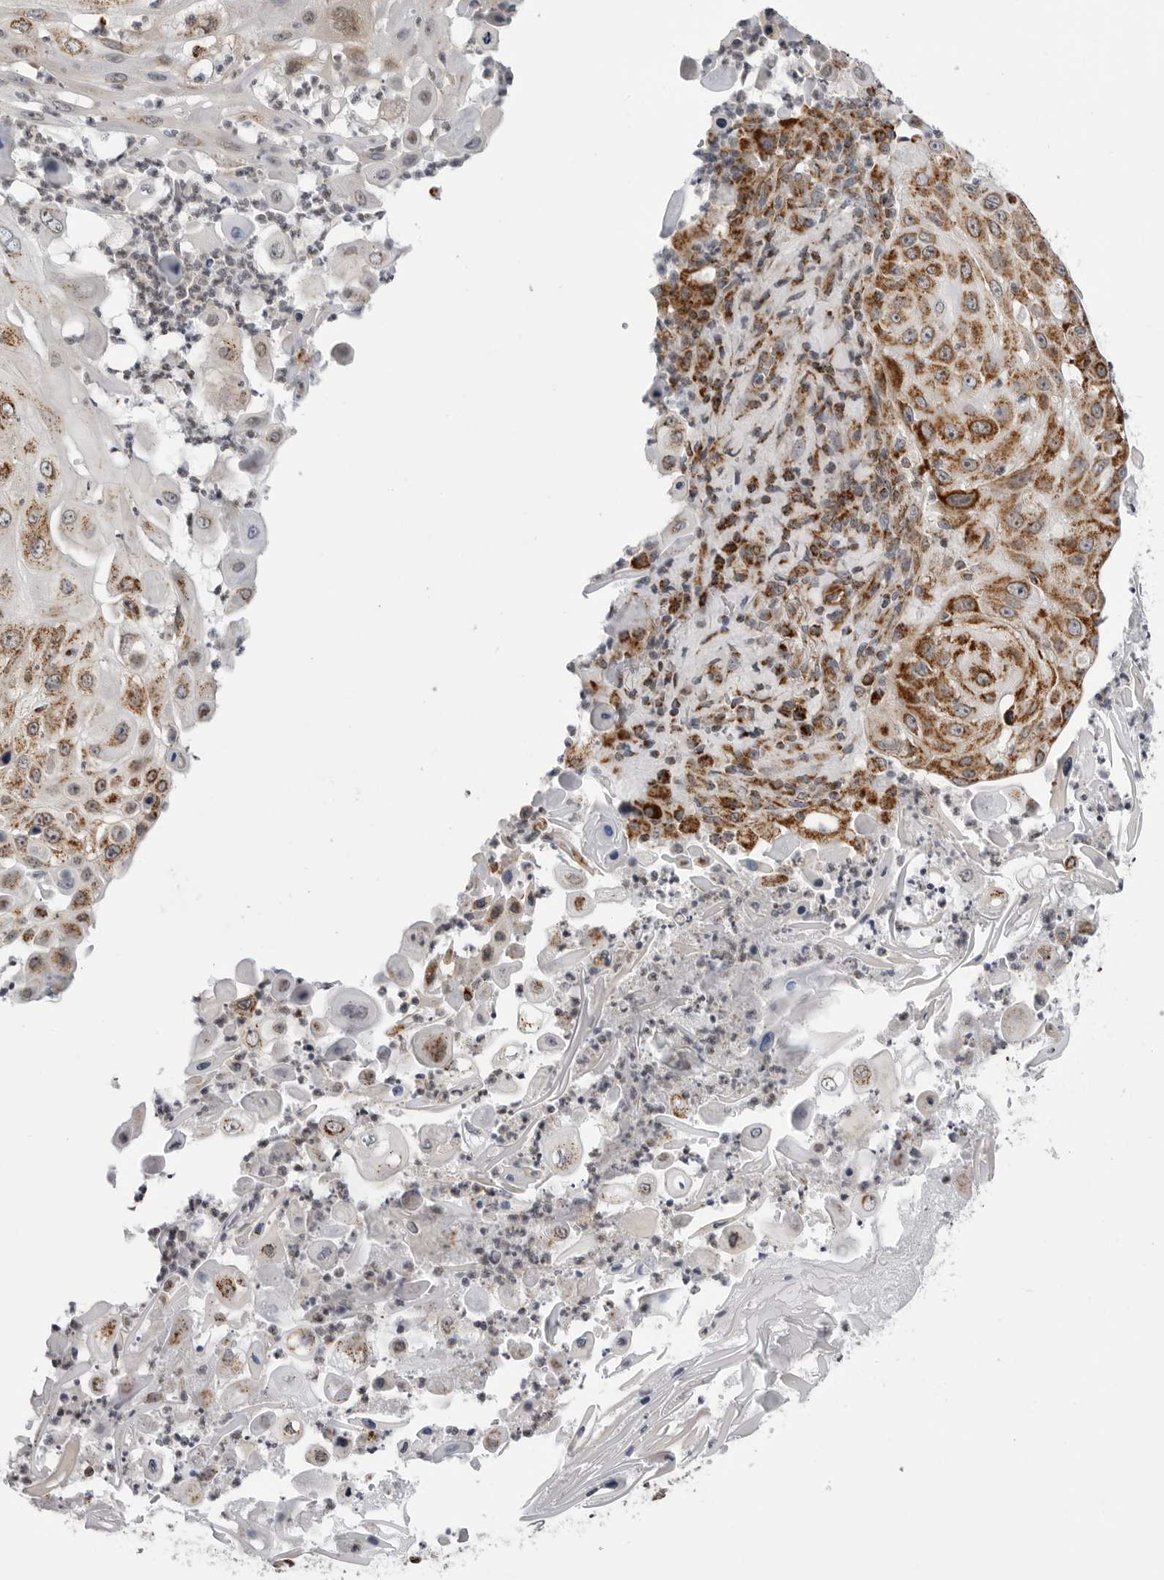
{"staining": {"intensity": "strong", "quantity": ">75%", "location": "cytoplasmic/membranous"}, "tissue": "skin cancer", "cell_type": "Tumor cells", "image_type": "cancer", "snomed": [{"axis": "morphology", "description": "Squamous cell carcinoma, NOS"}, {"axis": "topography", "description": "Skin"}], "caption": "A brown stain labels strong cytoplasmic/membranous positivity of a protein in human skin cancer tumor cells. Immunohistochemistry (ihc) stains the protein in brown and the nuclei are stained blue.", "gene": "FH", "patient": {"sex": "female", "age": 44}}